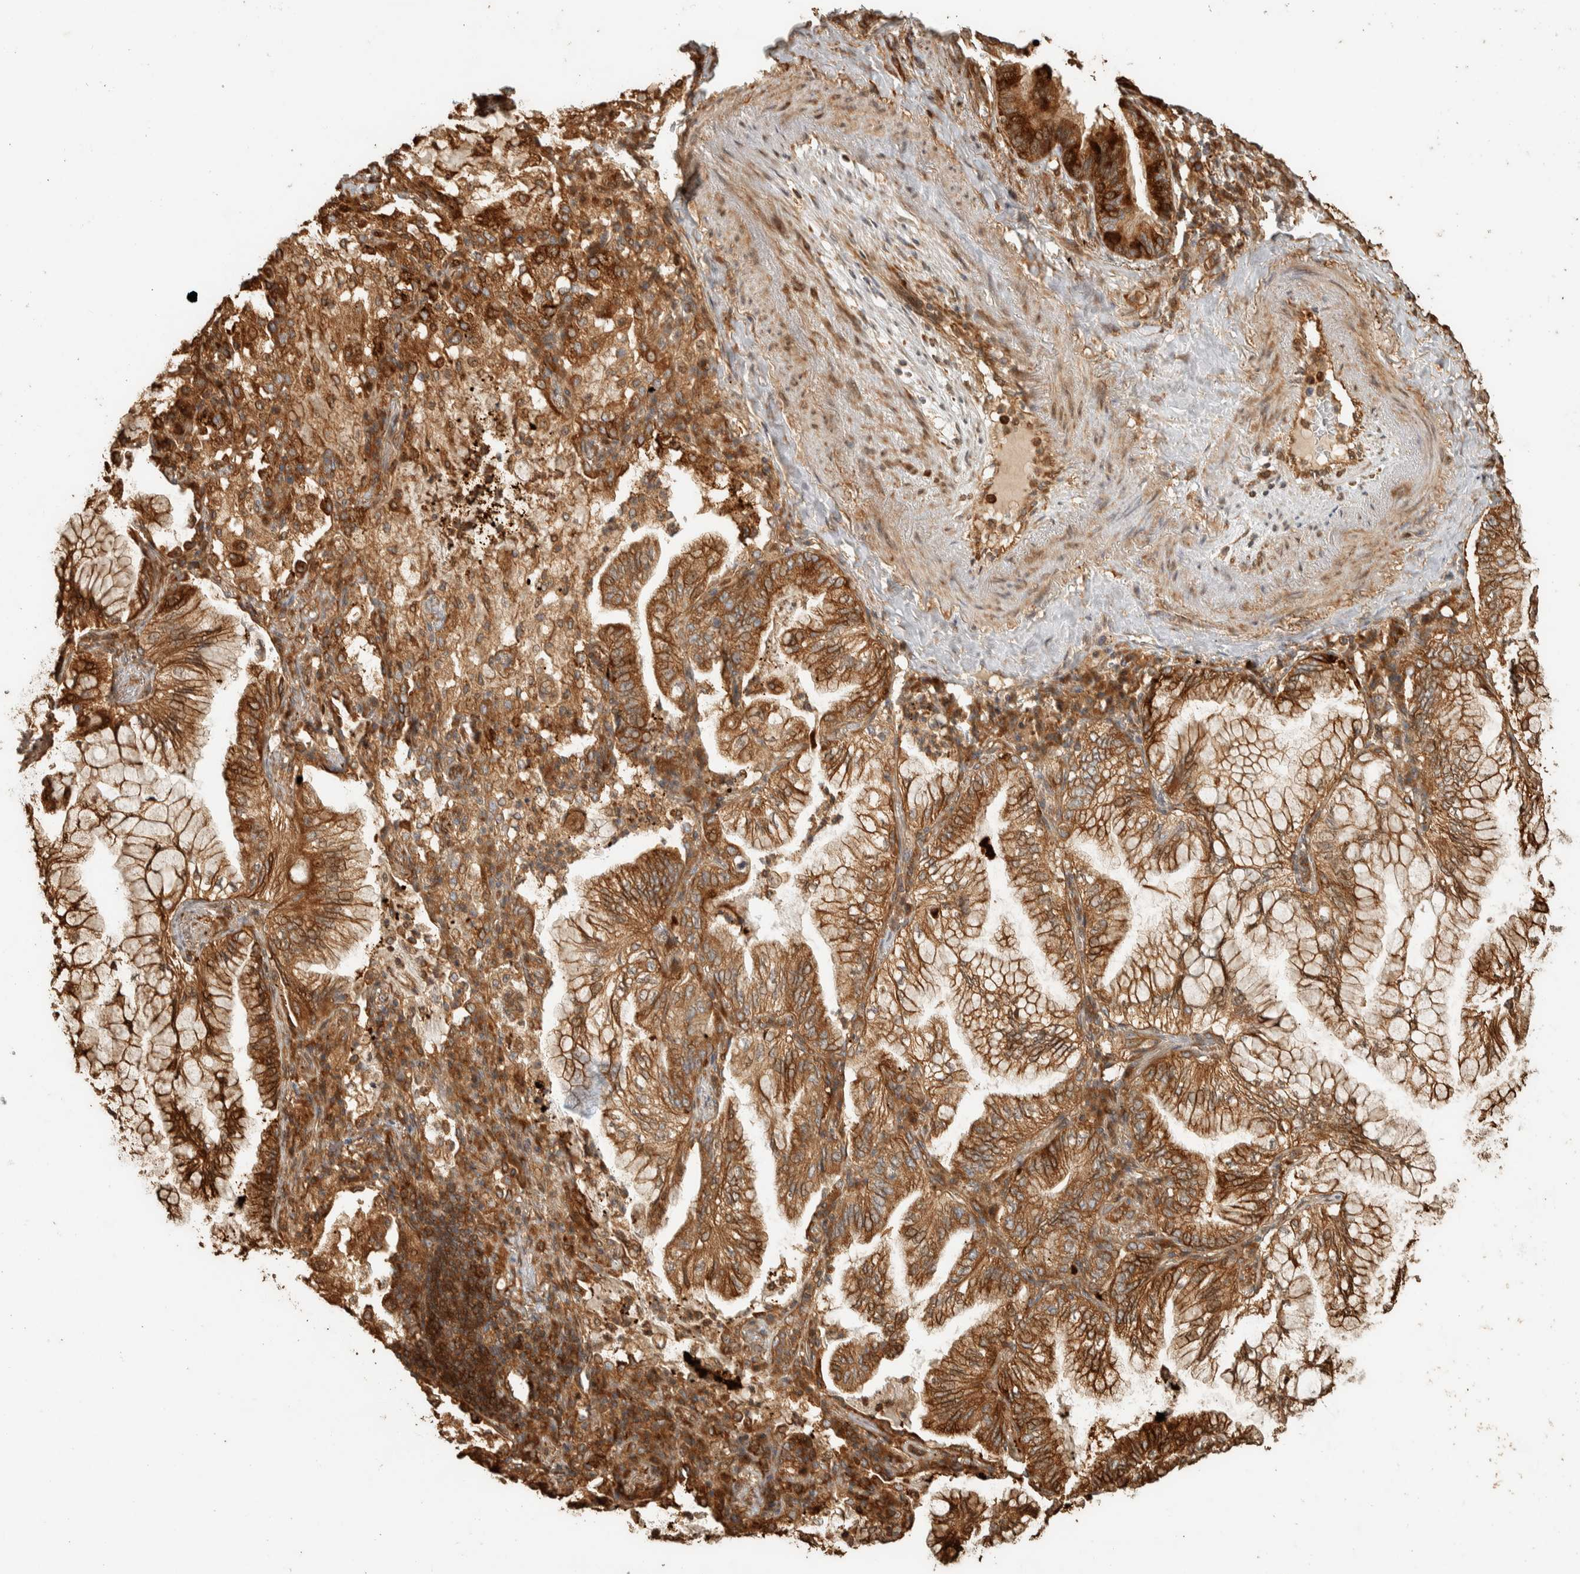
{"staining": {"intensity": "moderate", "quantity": ">75%", "location": "cytoplasmic/membranous"}, "tissue": "lung cancer", "cell_type": "Tumor cells", "image_type": "cancer", "snomed": [{"axis": "morphology", "description": "Adenocarcinoma, NOS"}, {"axis": "topography", "description": "Lung"}], "caption": "There is medium levels of moderate cytoplasmic/membranous positivity in tumor cells of lung adenocarcinoma, as demonstrated by immunohistochemical staining (brown color).", "gene": "EXOC7", "patient": {"sex": "female", "age": 70}}